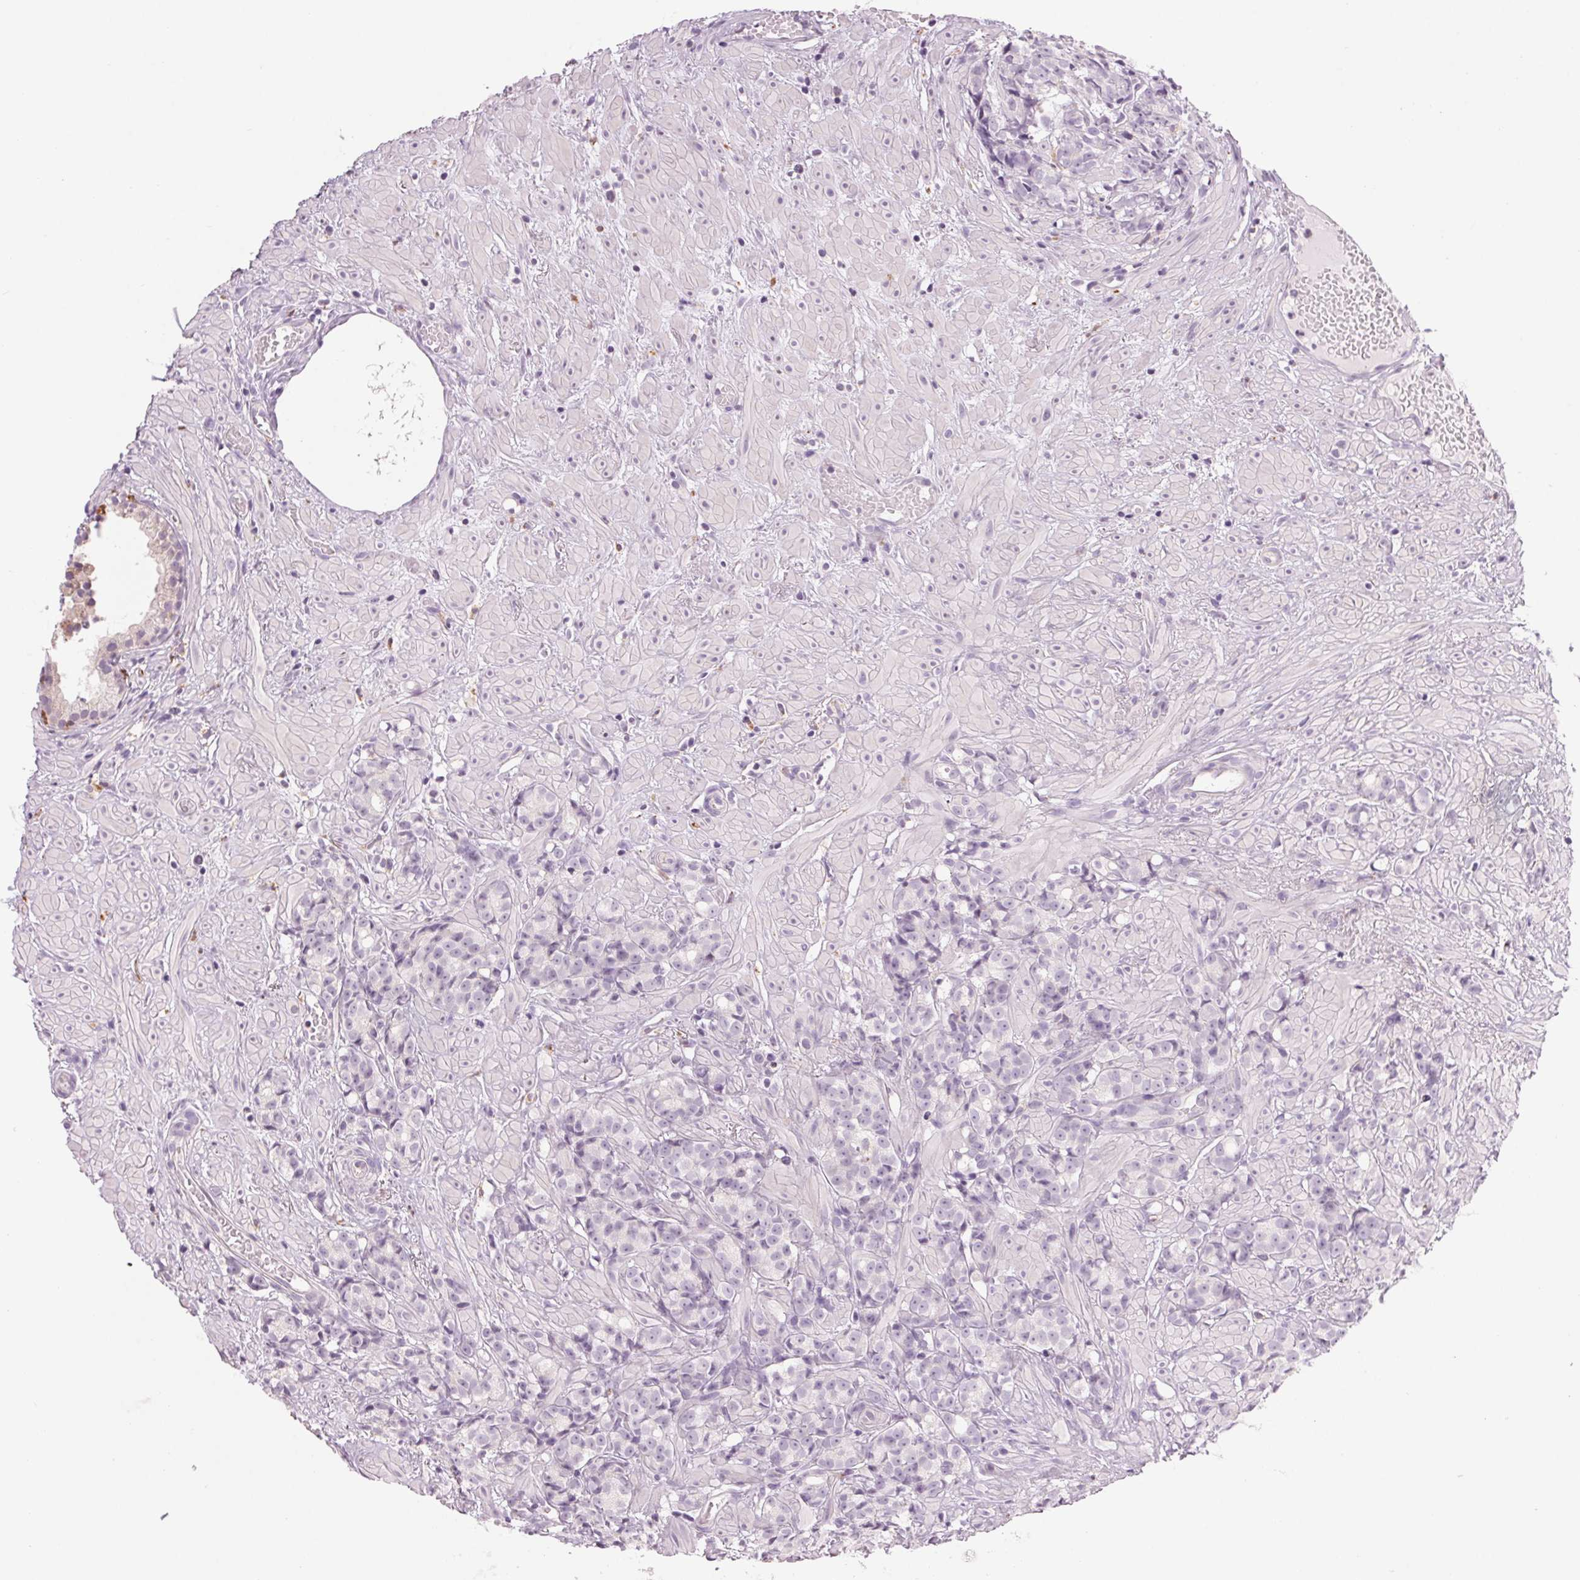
{"staining": {"intensity": "negative", "quantity": "none", "location": "none"}, "tissue": "prostate cancer", "cell_type": "Tumor cells", "image_type": "cancer", "snomed": [{"axis": "morphology", "description": "Adenocarcinoma, High grade"}, {"axis": "topography", "description": "Prostate"}], "caption": "Immunohistochemistry (IHC) of prostate adenocarcinoma (high-grade) exhibits no staining in tumor cells.", "gene": "MPO", "patient": {"sex": "male", "age": 81}}